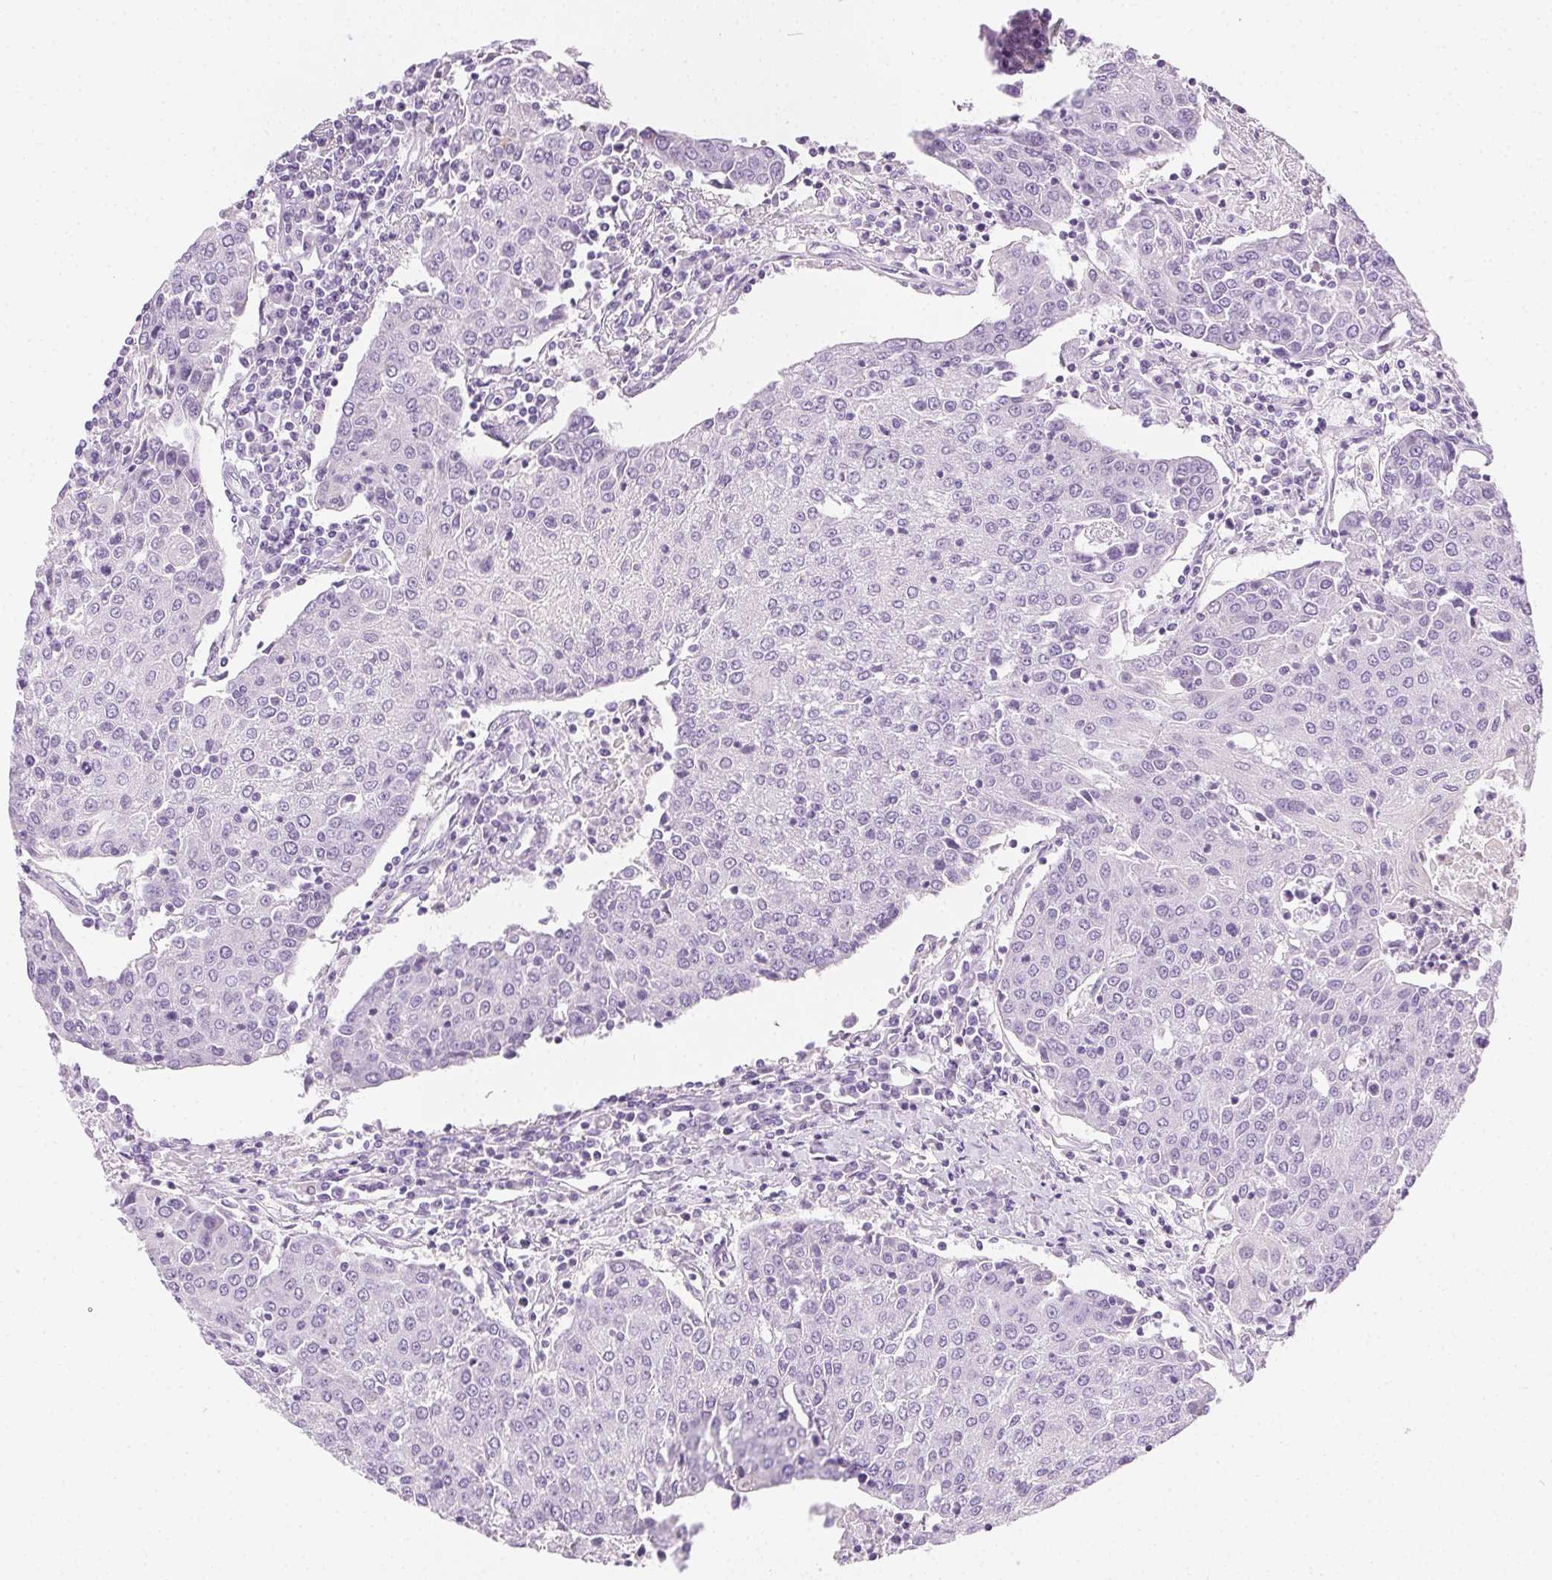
{"staining": {"intensity": "negative", "quantity": "none", "location": "none"}, "tissue": "urothelial cancer", "cell_type": "Tumor cells", "image_type": "cancer", "snomed": [{"axis": "morphology", "description": "Urothelial carcinoma, High grade"}, {"axis": "topography", "description": "Urinary bladder"}], "caption": "This micrograph is of urothelial cancer stained with immunohistochemistry (IHC) to label a protein in brown with the nuclei are counter-stained blue. There is no expression in tumor cells.", "gene": "C20orf85", "patient": {"sex": "female", "age": 85}}